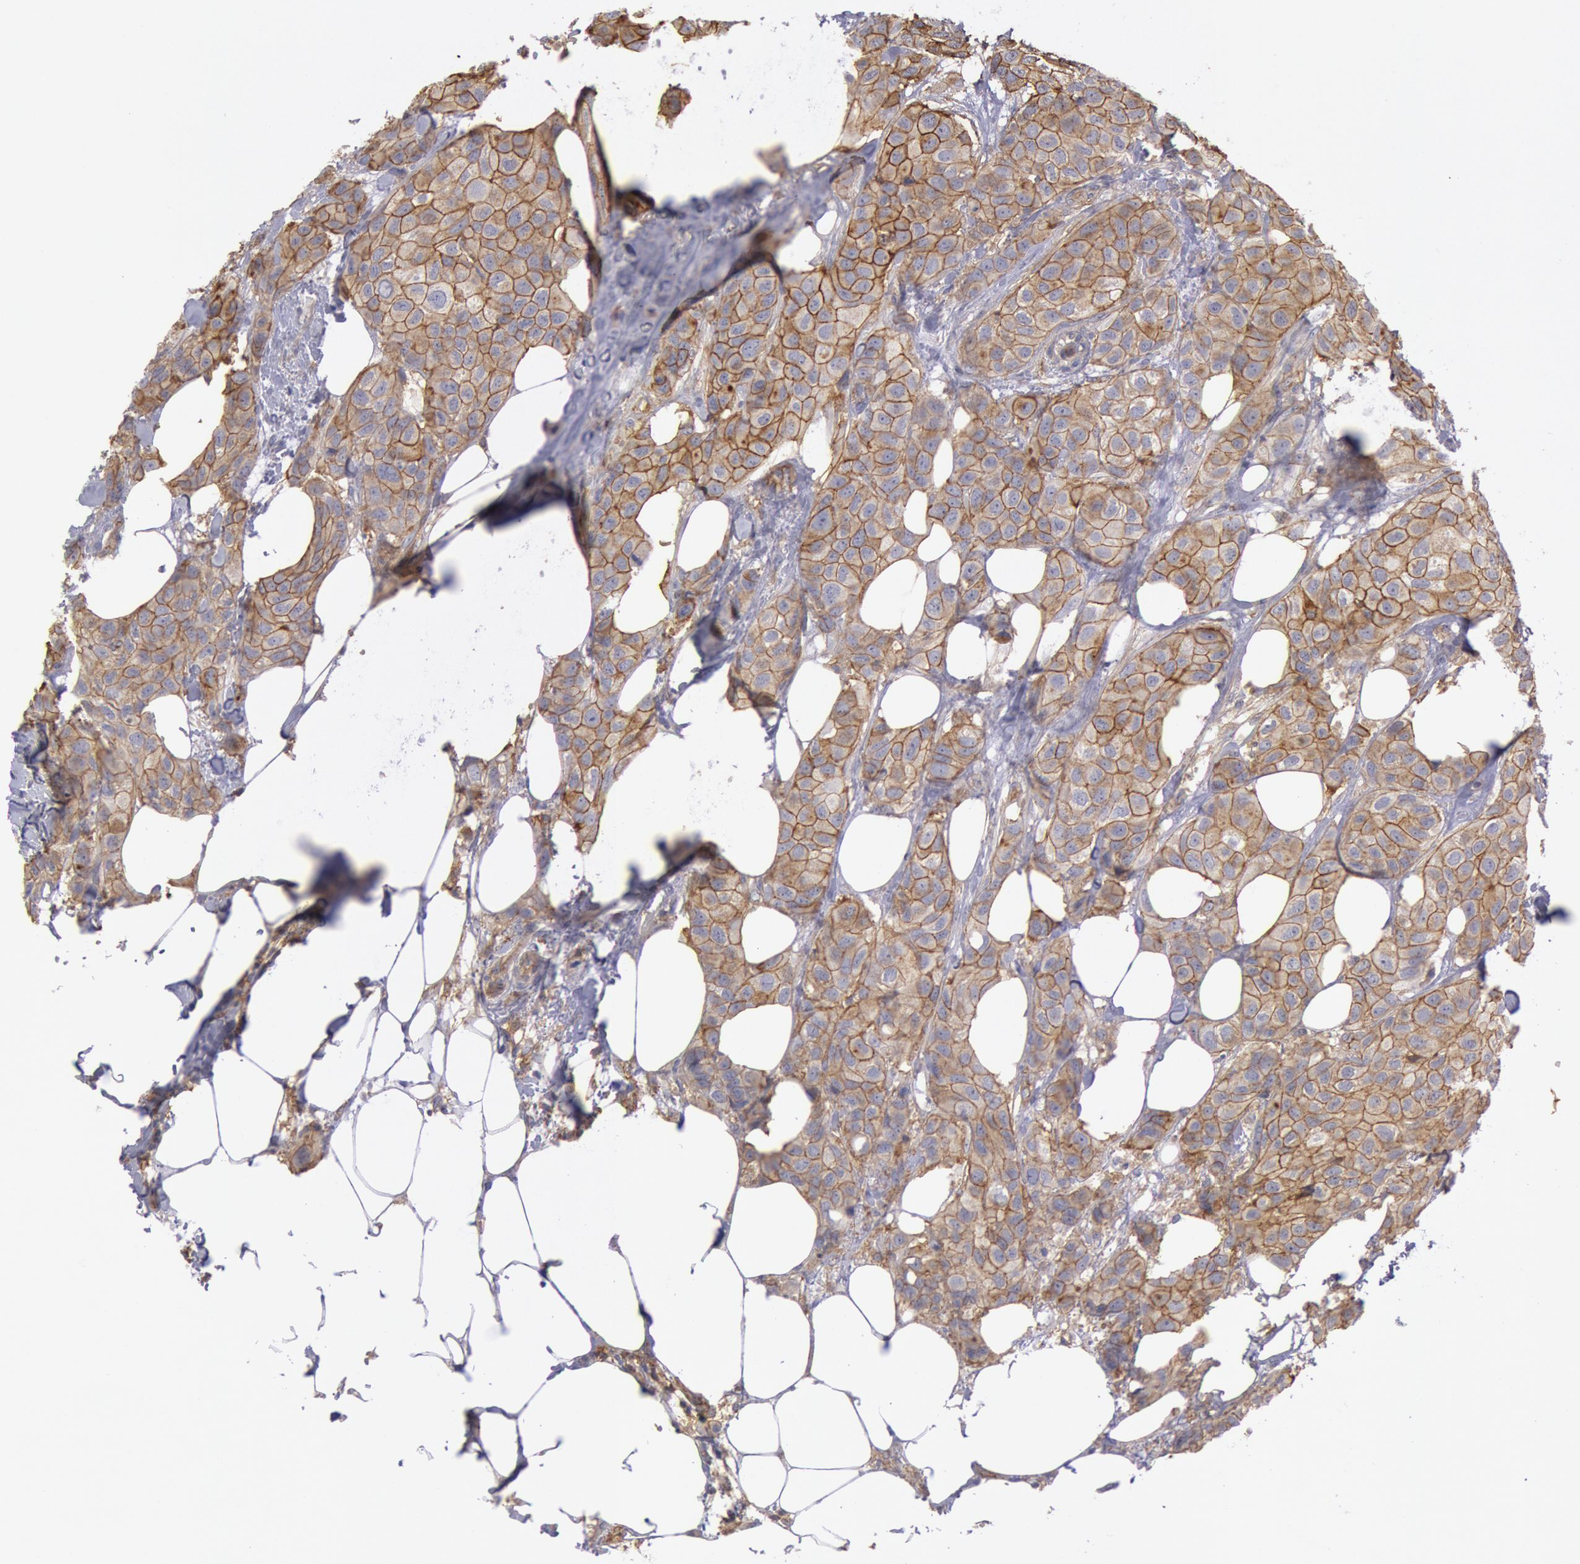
{"staining": {"intensity": "moderate", "quantity": ">75%", "location": "cytoplasmic/membranous"}, "tissue": "breast cancer", "cell_type": "Tumor cells", "image_type": "cancer", "snomed": [{"axis": "morphology", "description": "Duct carcinoma"}, {"axis": "topography", "description": "Breast"}], "caption": "Protein expression analysis of breast cancer (invasive ductal carcinoma) demonstrates moderate cytoplasmic/membranous staining in approximately >75% of tumor cells. (Brightfield microscopy of DAB IHC at high magnification).", "gene": "SNAP23", "patient": {"sex": "female", "age": 68}}